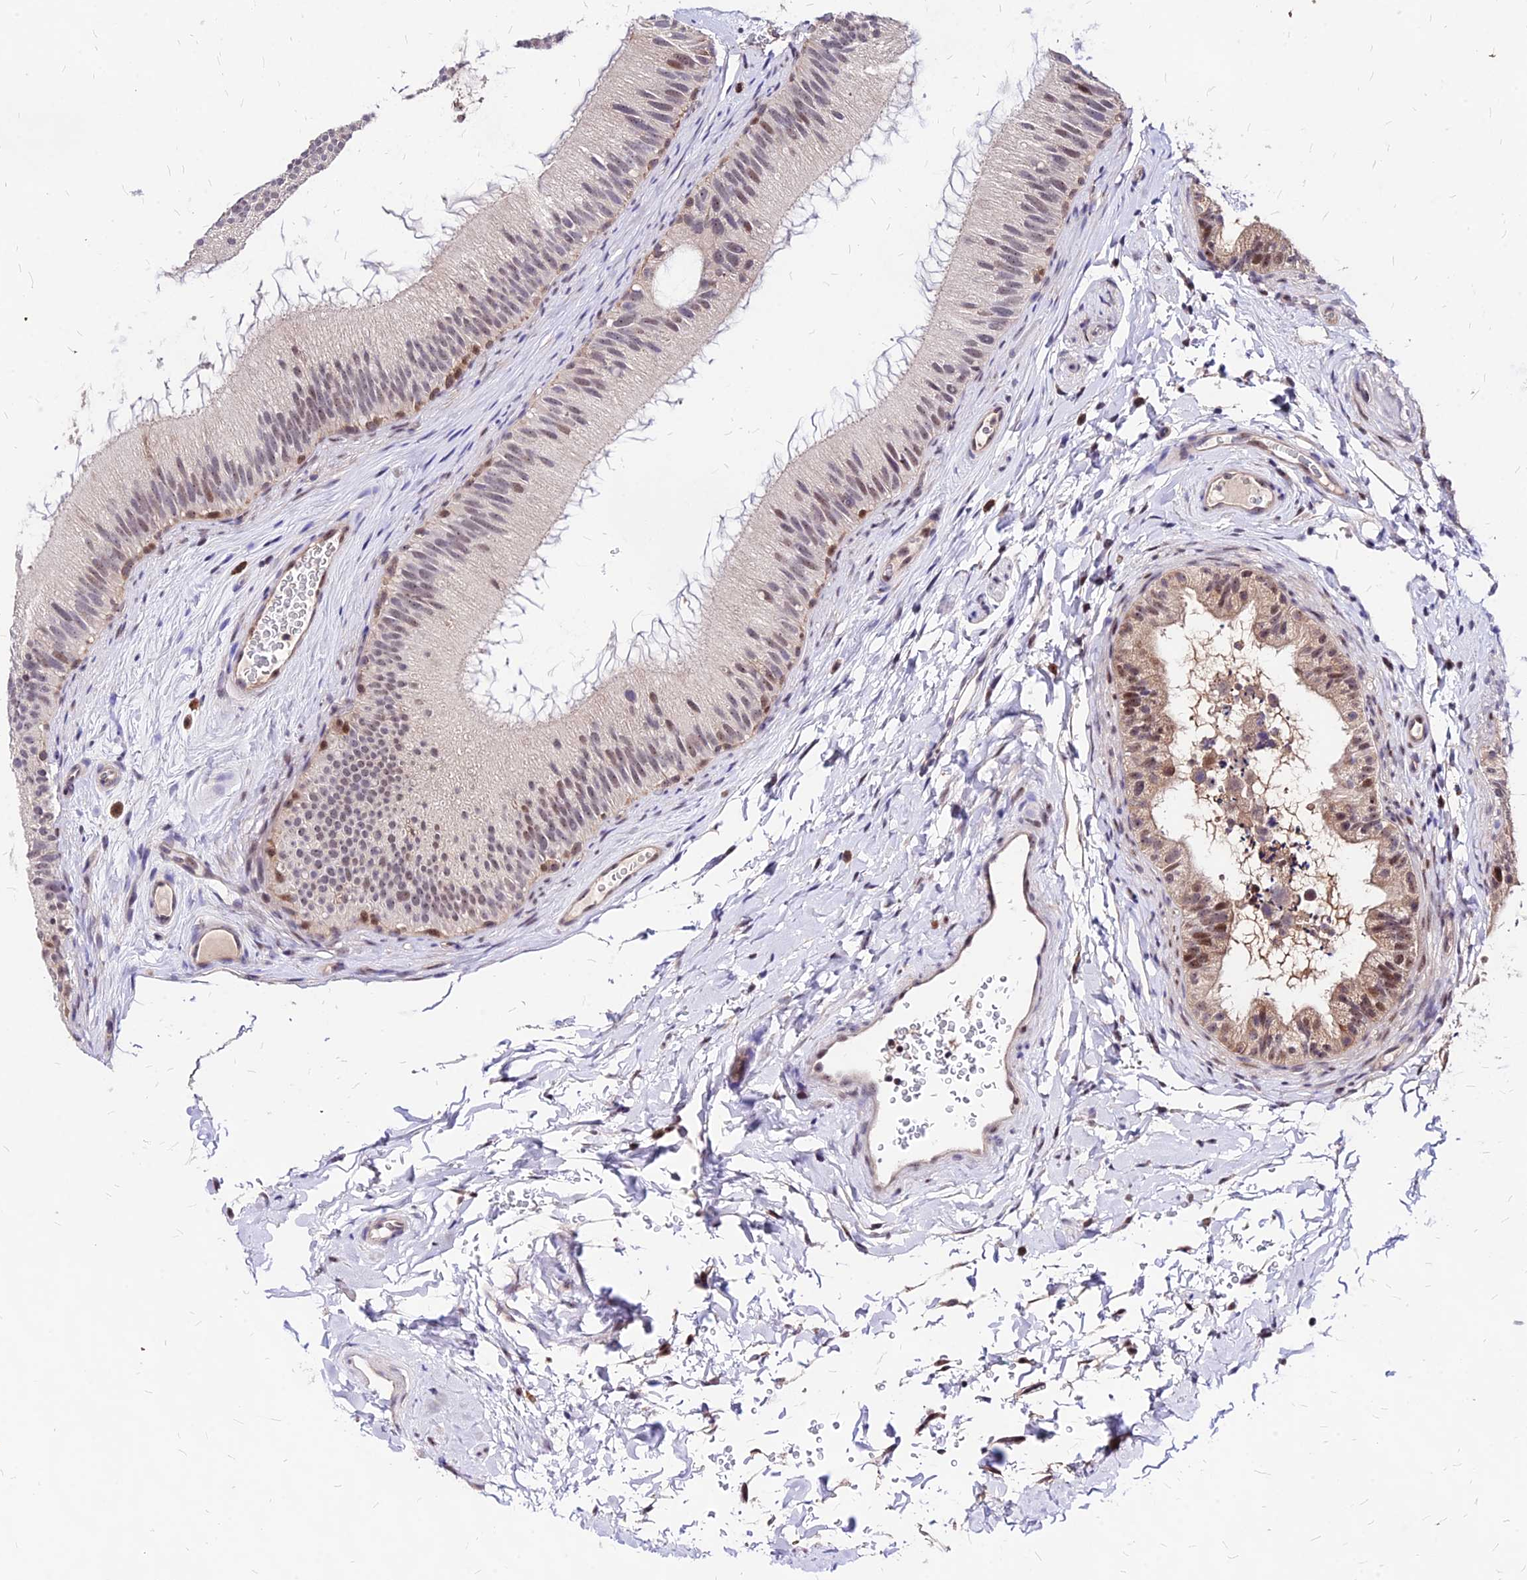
{"staining": {"intensity": "moderate", "quantity": "25%-75%", "location": "cytoplasmic/membranous,nuclear"}, "tissue": "epididymis", "cell_type": "Glandular cells", "image_type": "normal", "snomed": [{"axis": "morphology", "description": "Normal tissue, NOS"}, {"axis": "topography", "description": "Epididymis"}], "caption": "IHC staining of benign epididymis, which displays medium levels of moderate cytoplasmic/membranous,nuclear expression in approximately 25%-75% of glandular cells indicating moderate cytoplasmic/membranous,nuclear protein staining. The staining was performed using DAB (3,3'-diaminobenzidine) (brown) for protein detection and nuclei were counterstained in hematoxylin (blue).", "gene": "DDX55", "patient": {"sex": "male", "age": 45}}